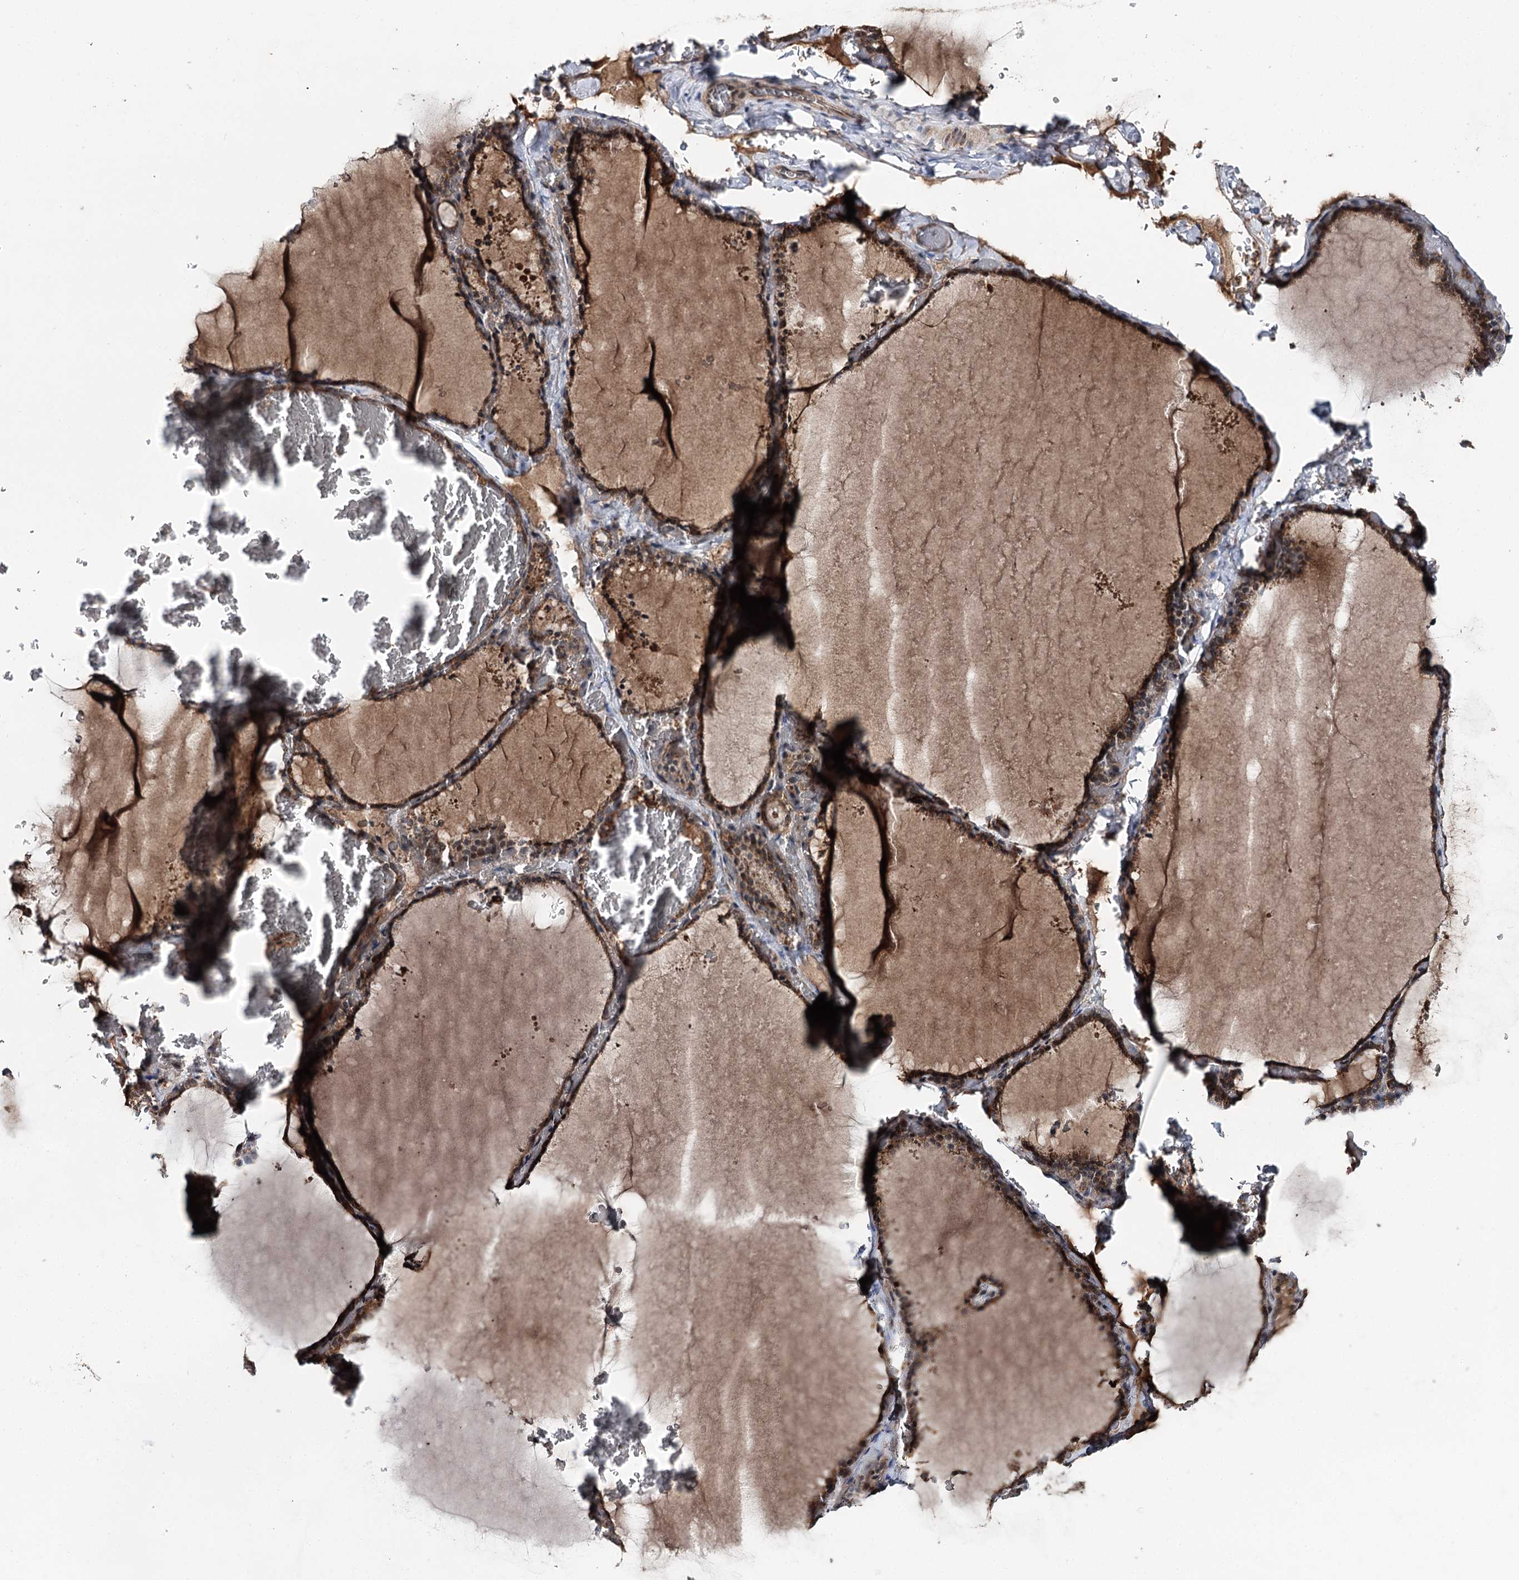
{"staining": {"intensity": "strong", "quantity": ">75%", "location": "cytoplasmic/membranous"}, "tissue": "thyroid gland", "cell_type": "Glandular cells", "image_type": "normal", "snomed": [{"axis": "morphology", "description": "Normal tissue, NOS"}, {"axis": "topography", "description": "Thyroid gland"}], "caption": "Immunohistochemical staining of unremarkable thyroid gland displays strong cytoplasmic/membranous protein staining in about >75% of glandular cells. The staining is performed using DAB brown chromogen to label protein expression. The nuclei are counter-stained blue using hematoxylin.", "gene": "MSANTD2", "patient": {"sex": "female", "age": 39}}